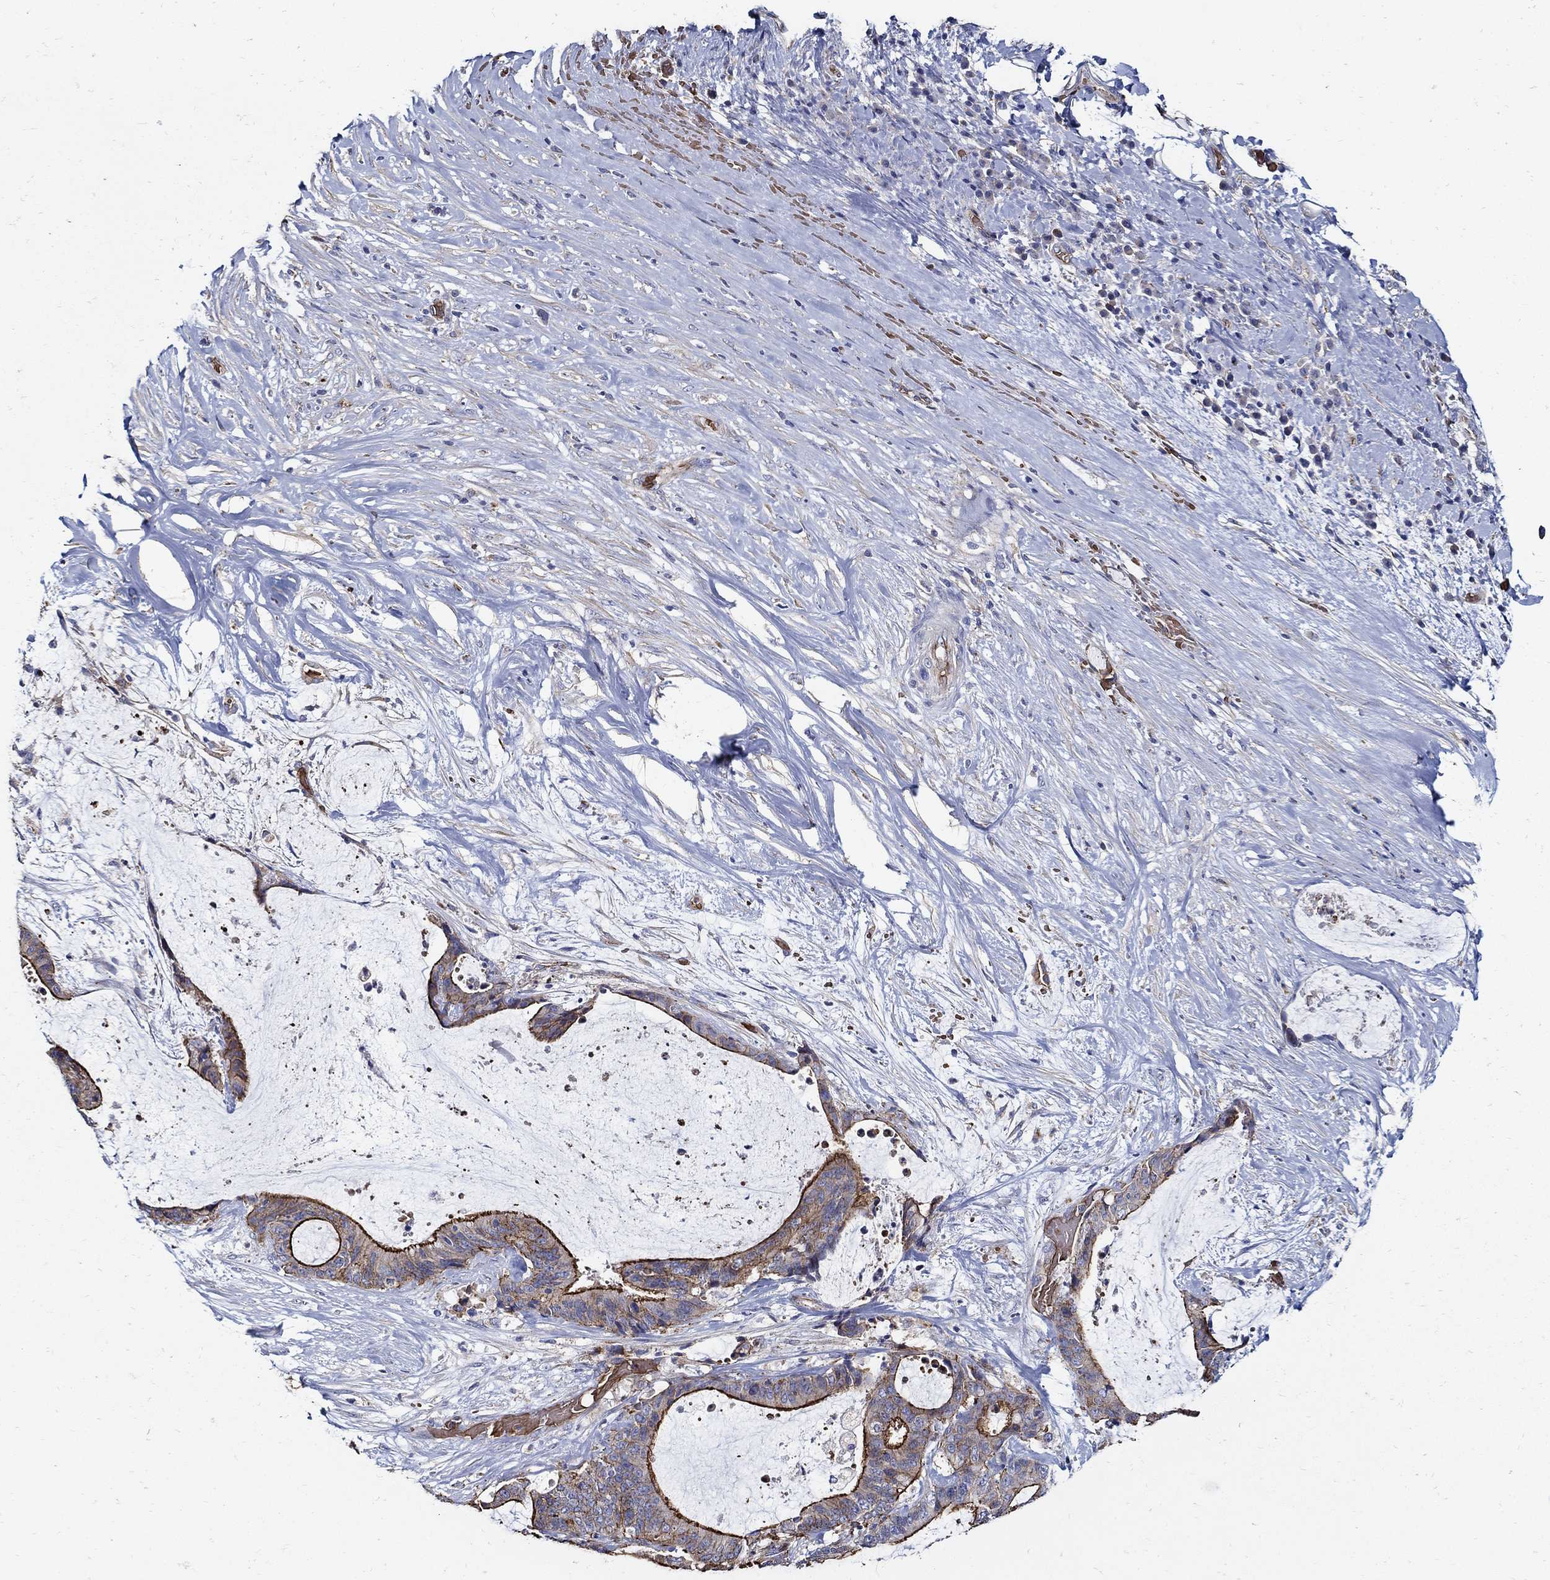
{"staining": {"intensity": "strong", "quantity": ">75%", "location": "cytoplasmic/membranous"}, "tissue": "liver cancer", "cell_type": "Tumor cells", "image_type": "cancer", "snomed": [{"axis": "morphology", "description": "Cholangiocarcinoma"}, {"axis": "topography", "description": "Liver"}], "caption": "Protein staining exhibits strong cytoplasmic/membranous staining in about >75% of tumor cells in liver cancer.", "gene": "APBB3", "patient": {"sex": "female", "age": 73}}